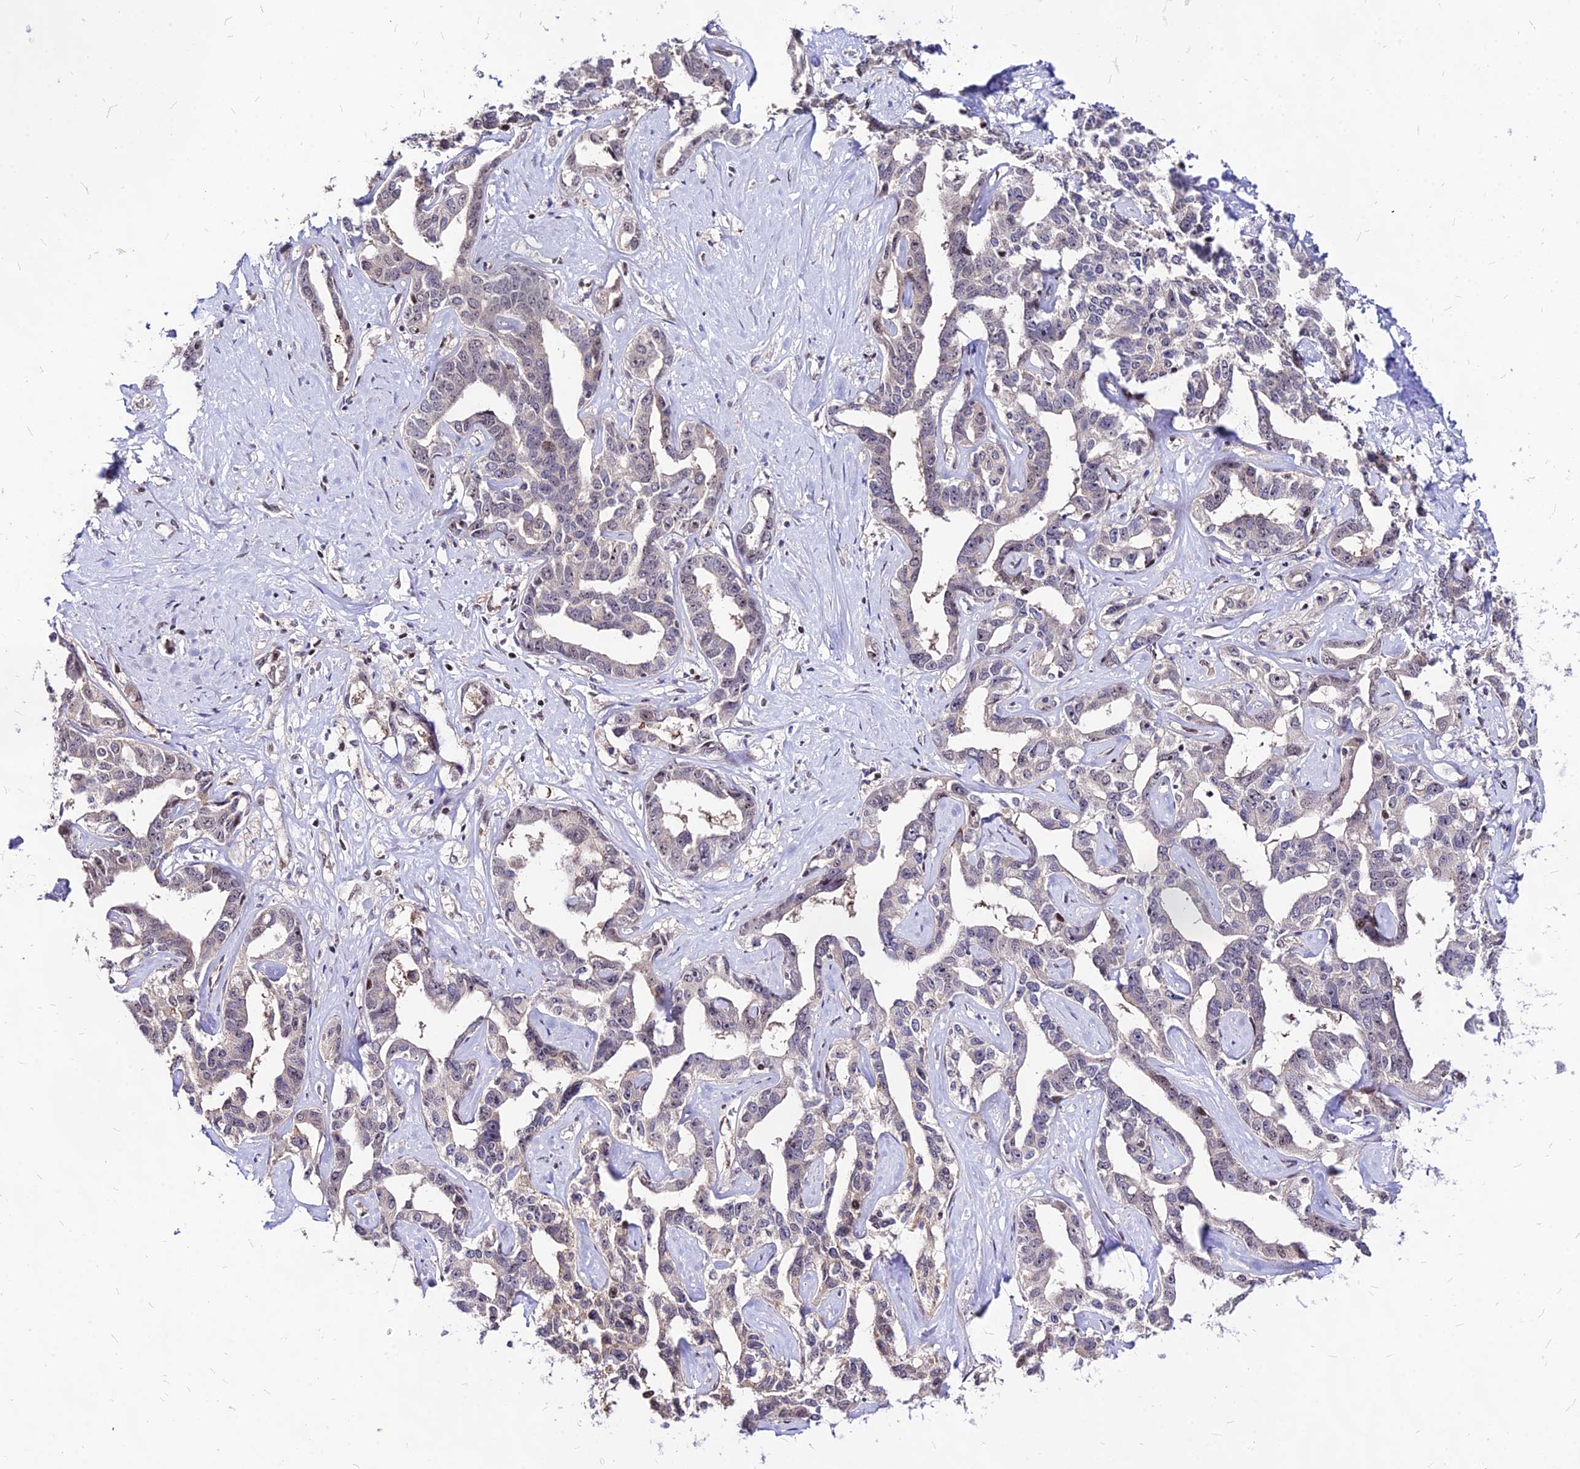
{"staining": {"intensity": "moderate", "quantity": "<25%", "location": "nuclear"}, "tissue": "liver cancer", "cell_type": "Tumor cells", "image_type": "cancer", "snomed": [{"axis": "morphology", "description": "Cholangiocarcinoma"}, {"axis": "topography", "description": "Liver"}], "caption": "This photomicrograph shows IHC staining of liver cancer, with low moderate nuclear positivity in about <25% of tumor cells.", "gene": "DDX55", "patient": {"sex": "male", "age": 59}}